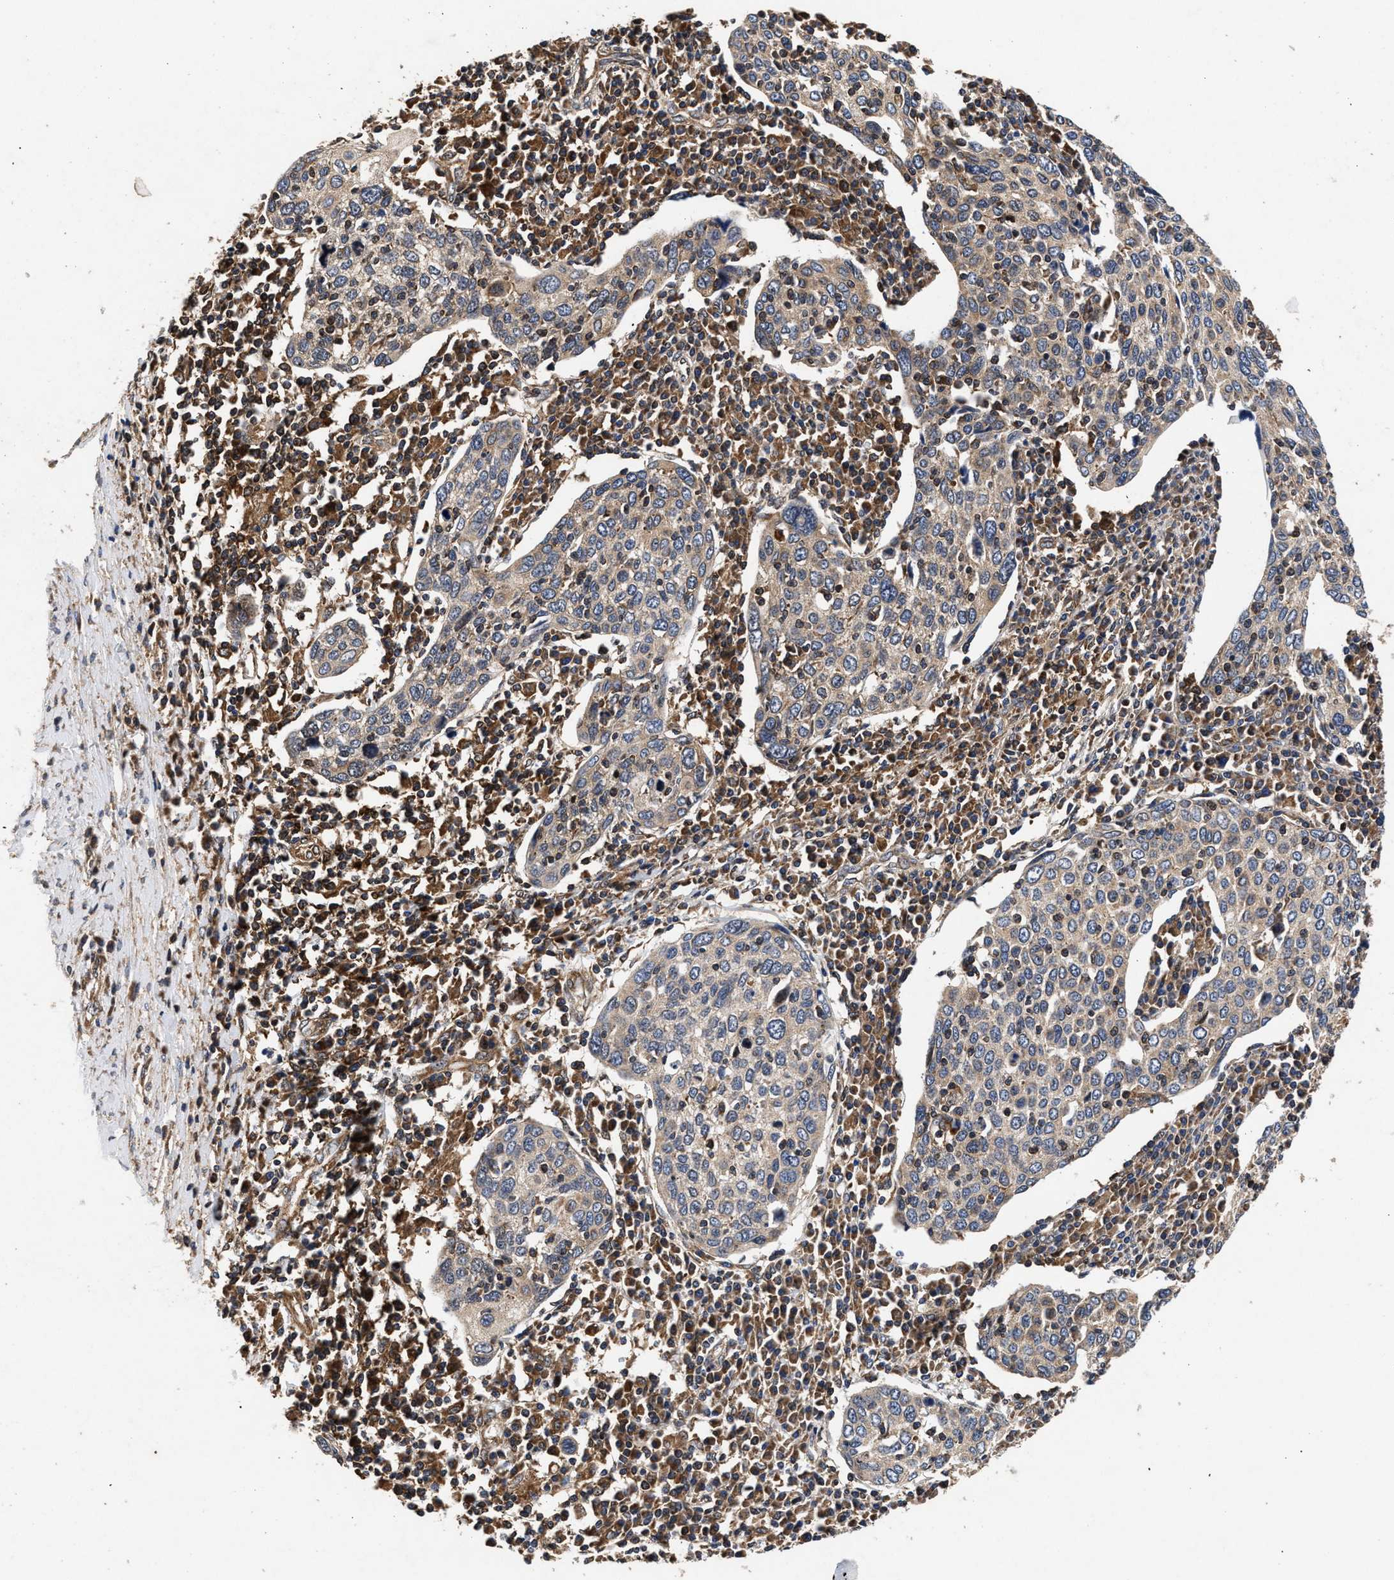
{"staining": {"intensity": "weak", "quantity": "25%-75%", "location": "cytoplasmic/membranous"}, "tissue": "cervical cancer", "cell_type": "Tumor cells", "image_type": "cancer", "snomed": [{"axis": "morphology", "description": "Squamous cell carcinoma, NOS"}, {"axis": "topography", "description": "Cervix"}], "caption": "This photomicrograph displays immunohistochemistry (IHC) staining of cervical squamous cell carcinoma, with low weak cytoplasmic/membranous staining in about 25%-75% of tumor cells.", "gene": "NFKB2", "patient": {"sex": "female", "age": 40}}